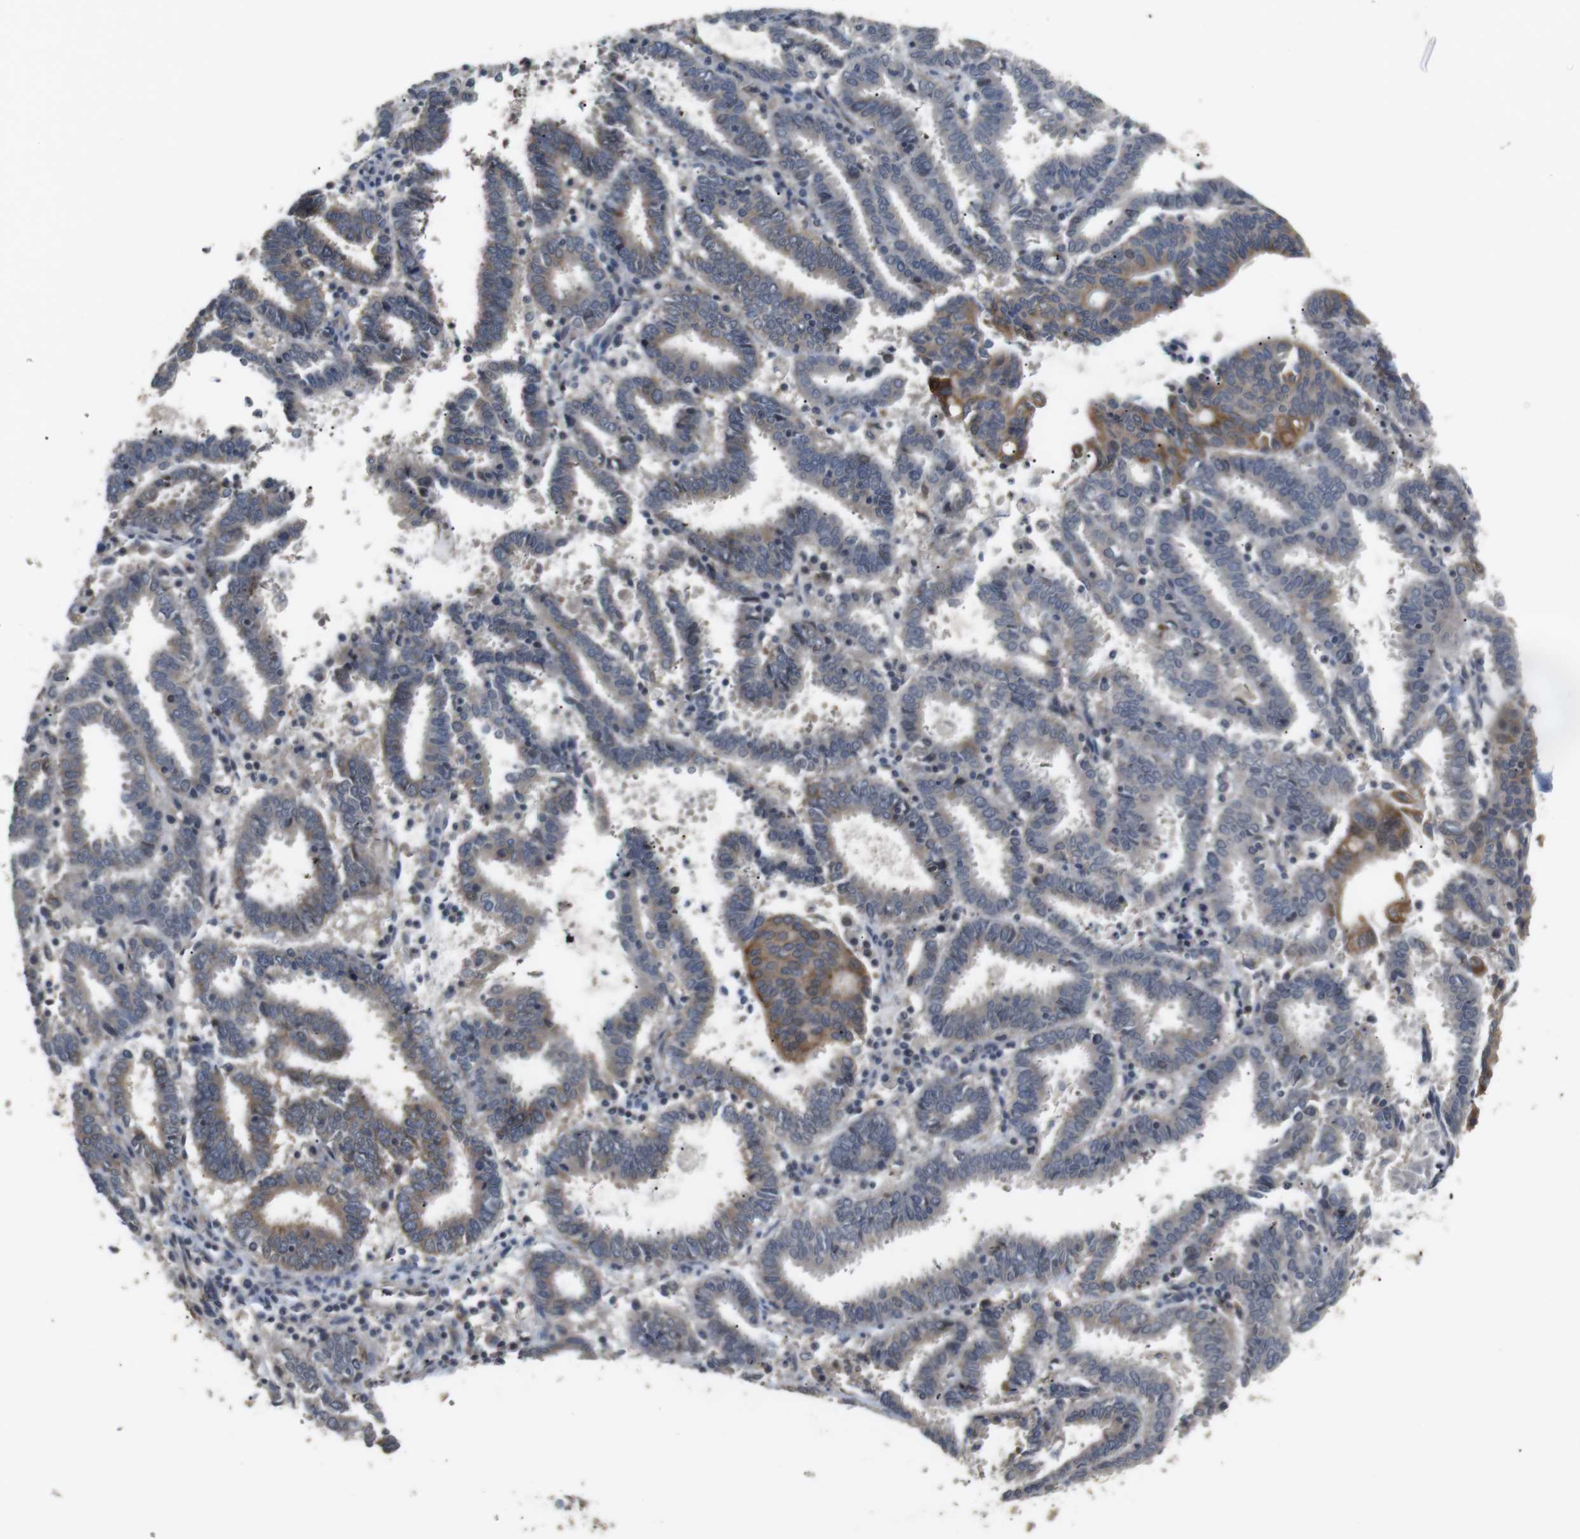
{"staining": {"intensity": "moderate", "quantity": "<25%", "location": "cytoplasmic/membranous"}, "tissue": "endometrial cancer", "cell_type": "Tumor cells", "image_type": "cancer", "snomed": [{"axis": "morphology", "description": "Adenocarcinoma, NOS"}, {"axis": "topography", "description": "Uterus"}], "caption": "About <25% of tumor cells in endometrial adenocarcinoma reveal moderate cytoplasmic/membranous protein positivity as visualized by brown immunohistochemical staining.", "gene": "ADGRL3", "patient": {"sex": "female", "age": 83}}